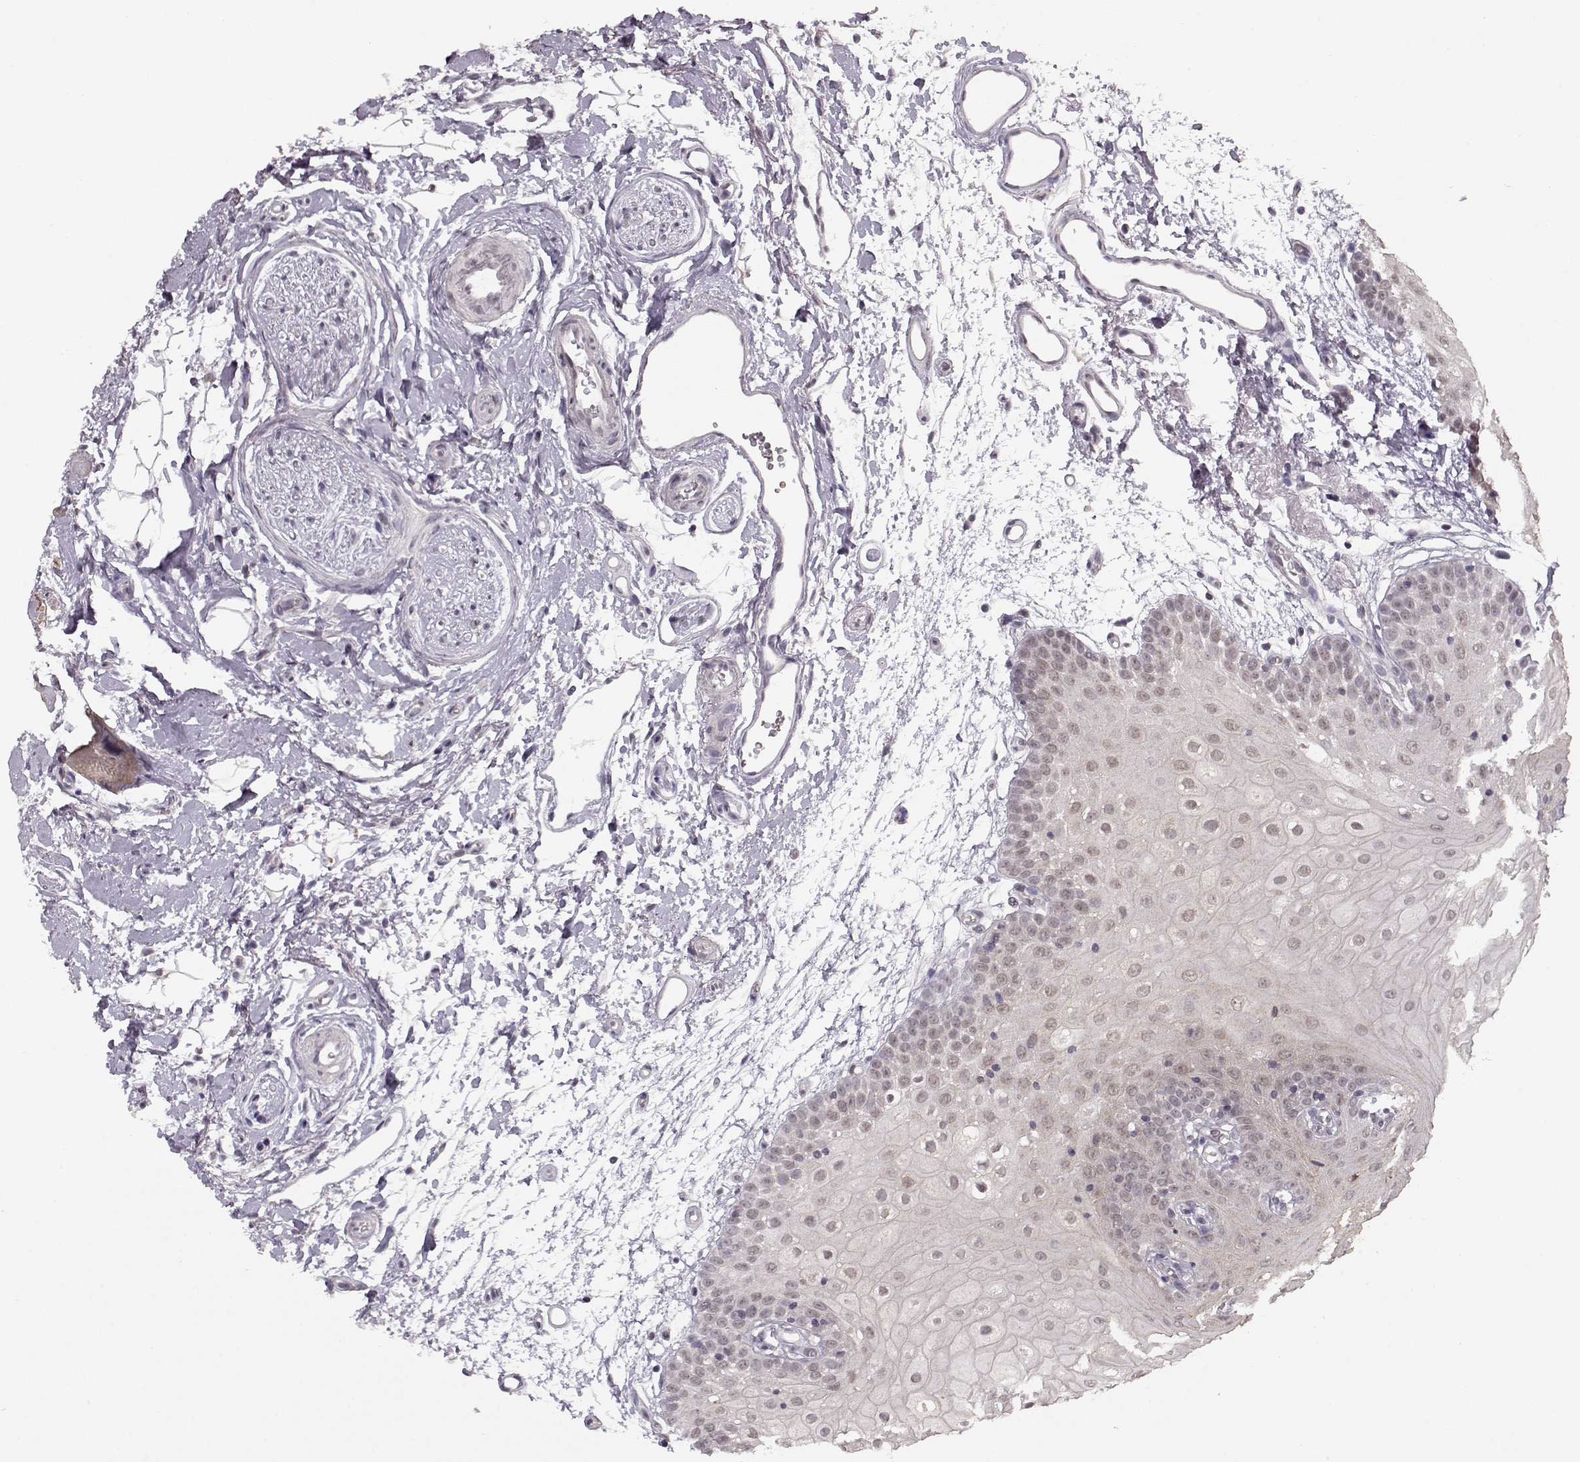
{"staining": {"intensity": "negative", "quantity": "none", "location": "none"}, "tissue": "oral mucosa", "cell_type": "Squamous epithelial cells", "image_type": "normal", "snomed": [{"axis": "morphology", "description": "Normal tissue, NOS"}, {"axis": "morphology", "description": "Squamous cell carcinoma, NOS"}, {"axis": "topography", "description": "Oral tissue"}, {"axis": "topography", "description": "Head-Neck"}], "caption": "Squamous epithelial cells are negative for brown protein staining in benign oral mucosa. (DAB (3,3'-diaminobenzidine) immunohistochemistry (IHC) visualized using brightfield microscopy, high magnification).", "gene": "PCP4", "patient": {"sex": "female", "age": 75}}